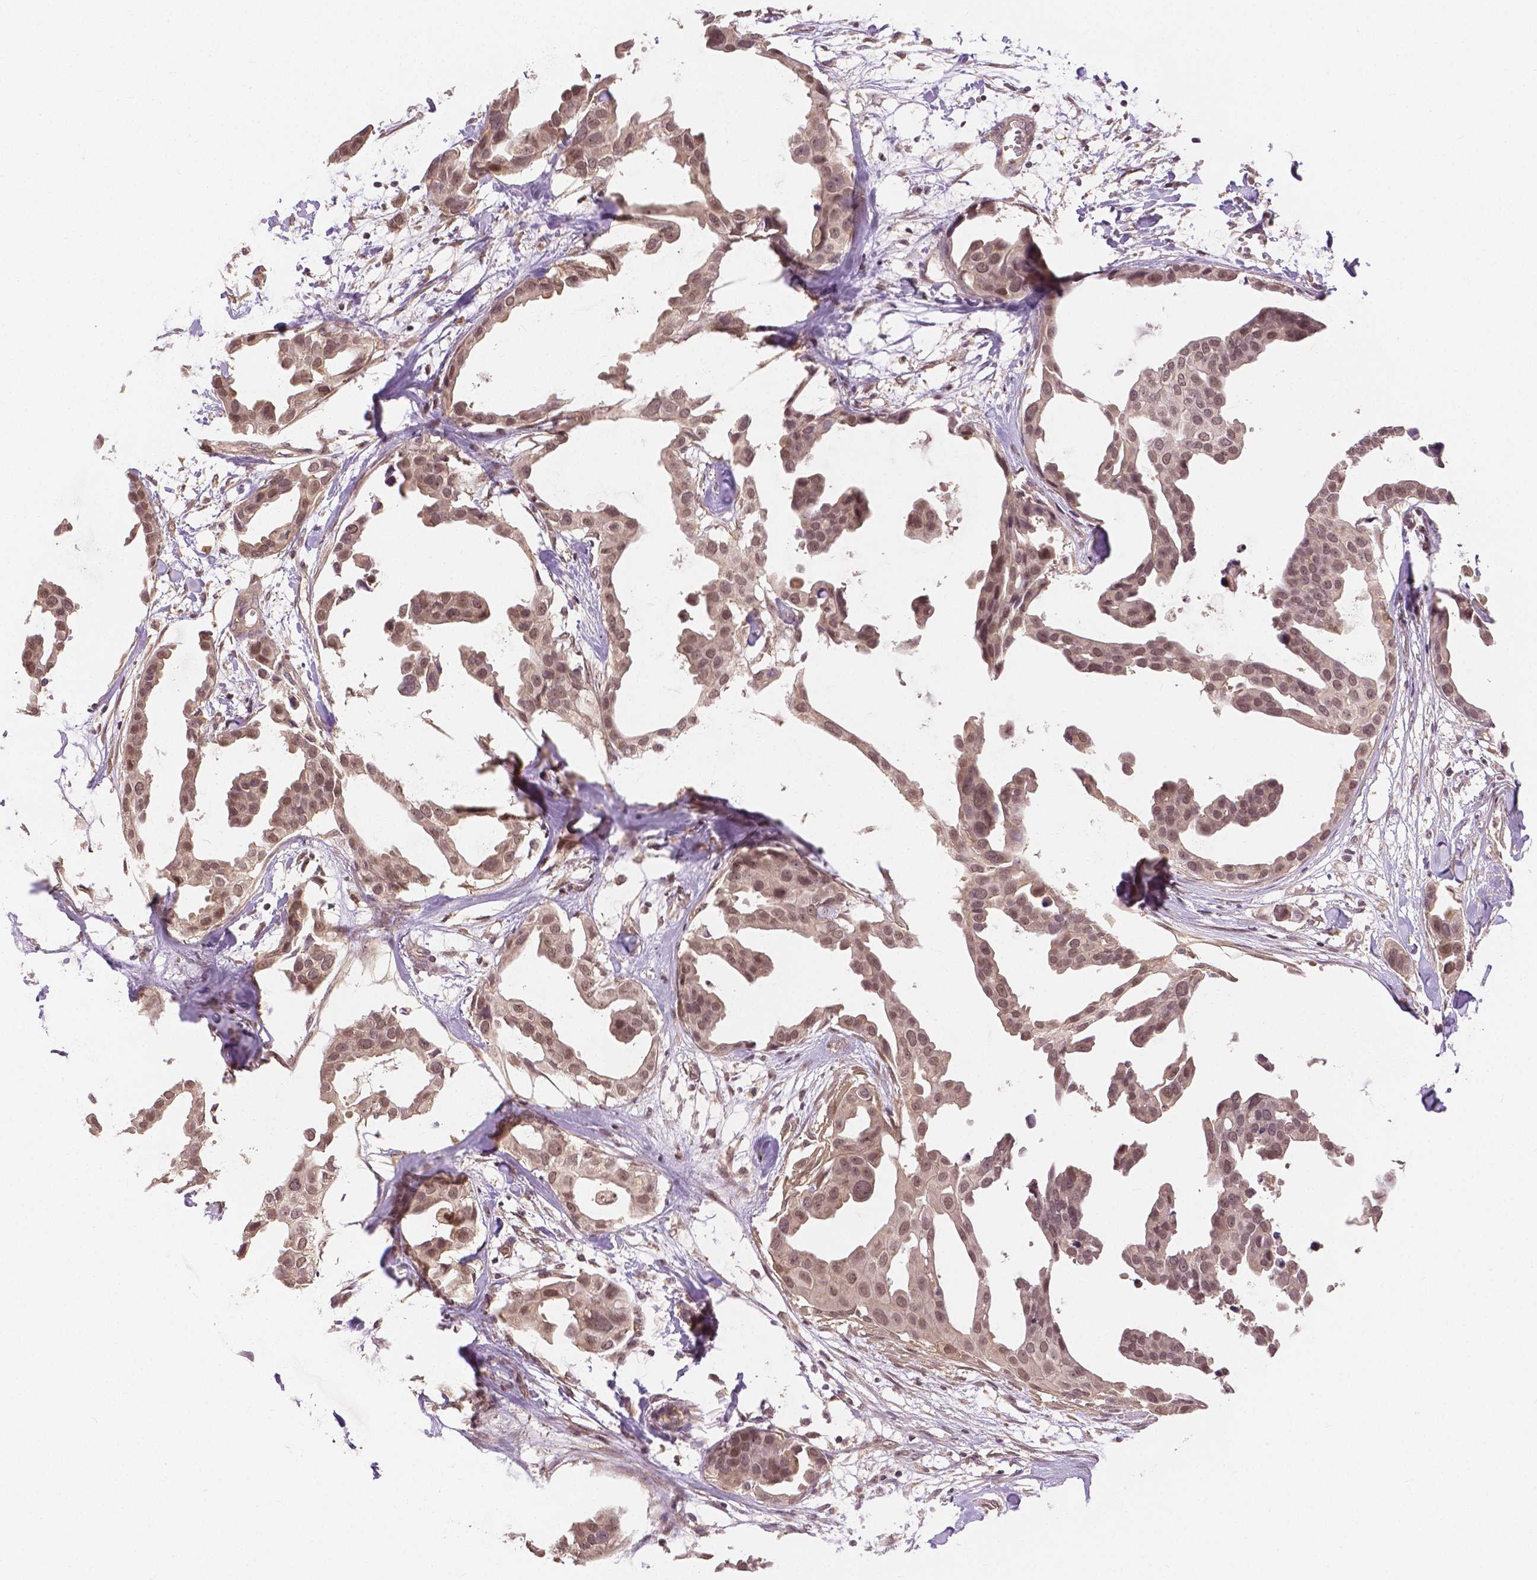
{"staining": {"intensity": "moderate", "quantity": ">75%", "location": "nuclear"}, "tissue": "breast cancer", "cell_type": "Tumor cells", "image_type": "cancer", "snomed": [{"axis": "morphology", "description": "Duct carcinoma"}, {"axis": "topography", "description": "Breast"}], "caption": "A brown stain labels moderate nuclear positivity of a protein in breast cancer (invasive ductal carcinoma) tumor cells.", "gene": "MAP1LC3B", "patient": {"sex": "female", "age": 38}}